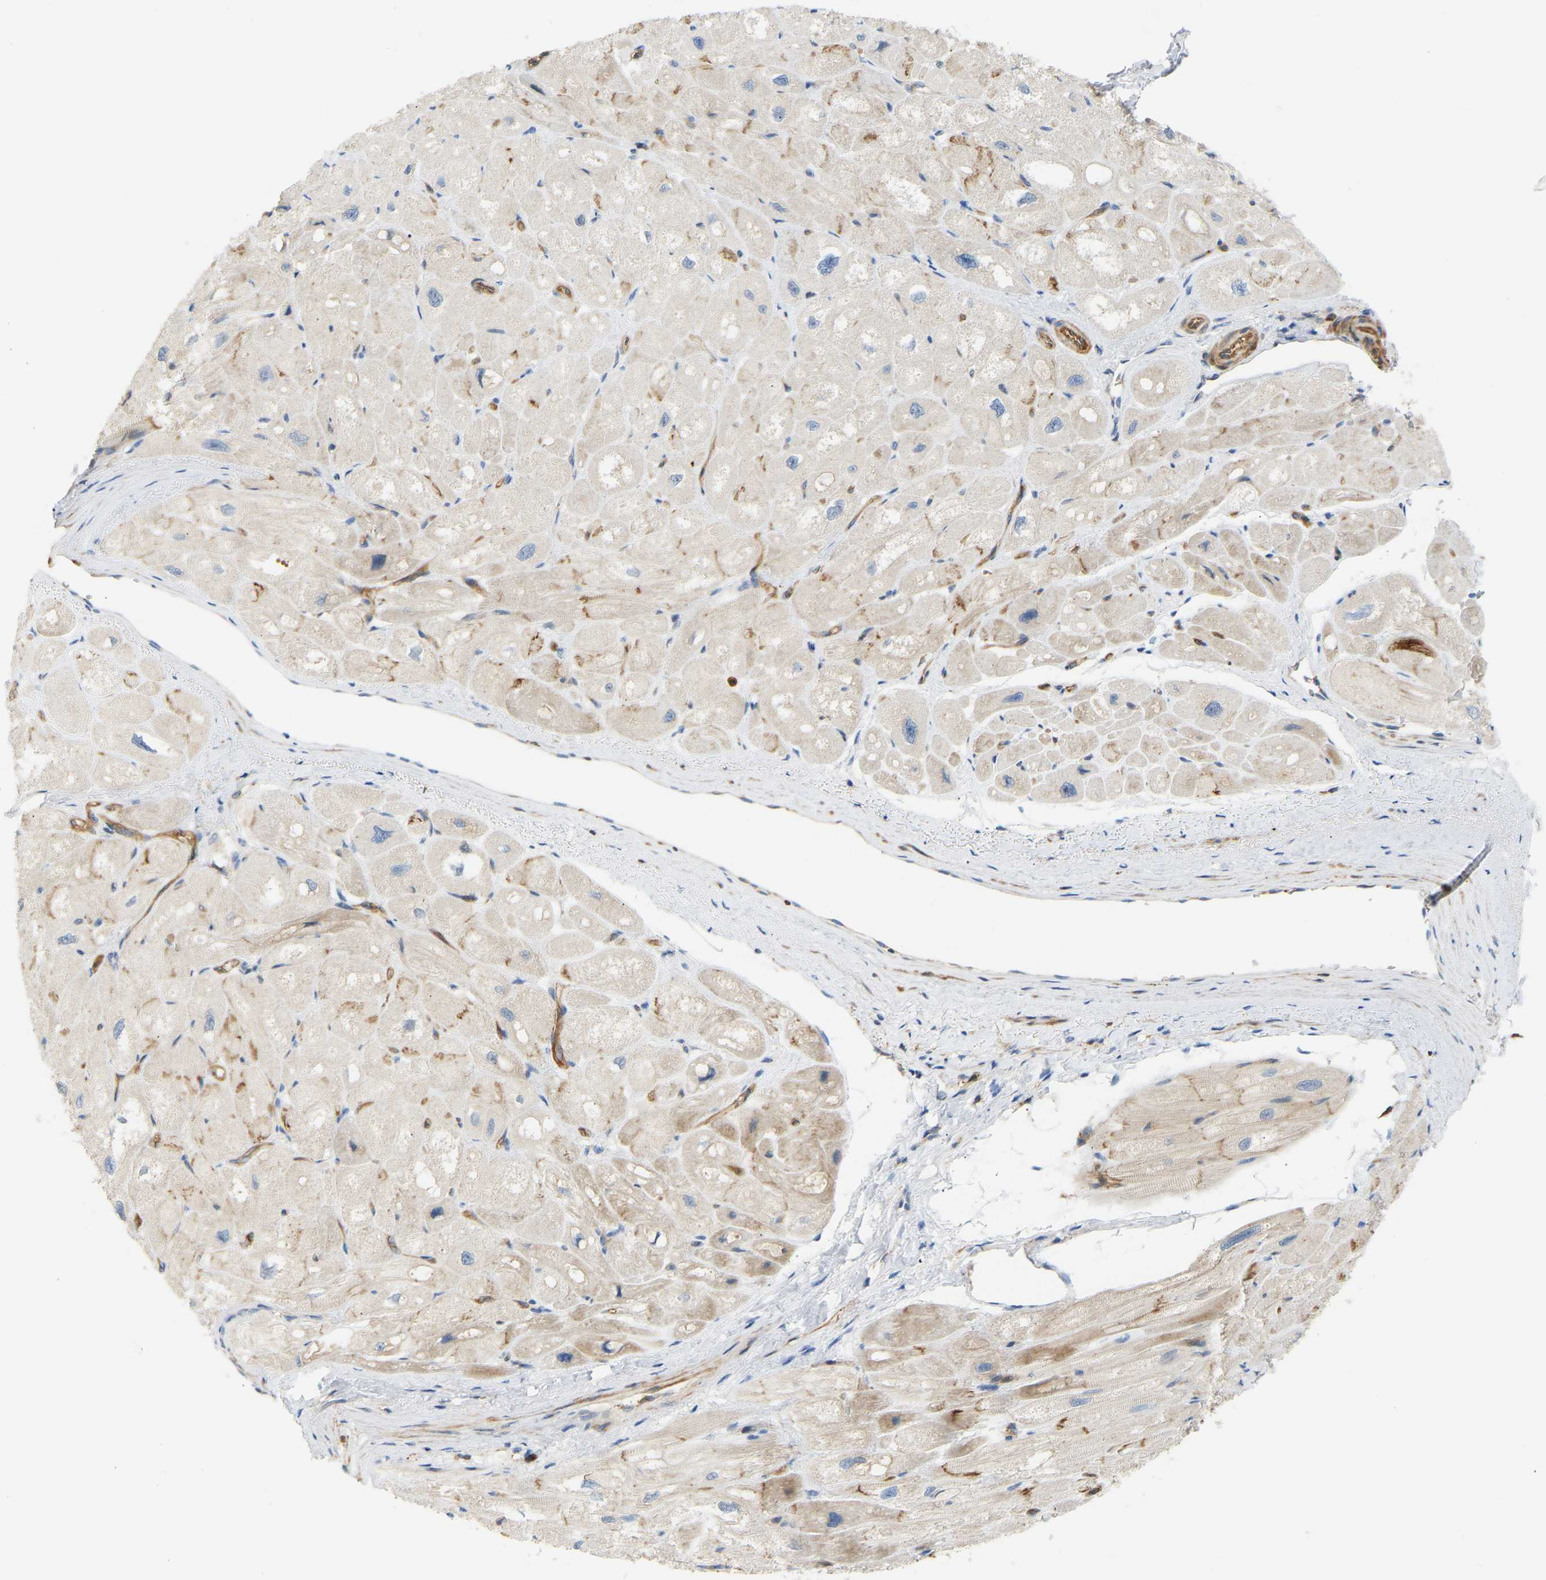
{"staining": {"intensity": "moderate", "quantity": "25%-75%", "location": "cytoplasmic/membranous"}, "tissue": "heart muscle", "cell_type": "Cardiomyocytes", "image_type": "normal", "snomed": [{"axis": "morphology", "description": "Normal tissue, NOS"}, {"axis": "topography", "description": "Heart"}], "caption": "Immunohistochemical staining of normal human heart muscle demonstrates moderate cytoplasmic/membranous protein expression in approximately 25%-75% of cardiomyocytes.", "gene": "PLCG2", "patient": {"sex": "male", "age": 49}}